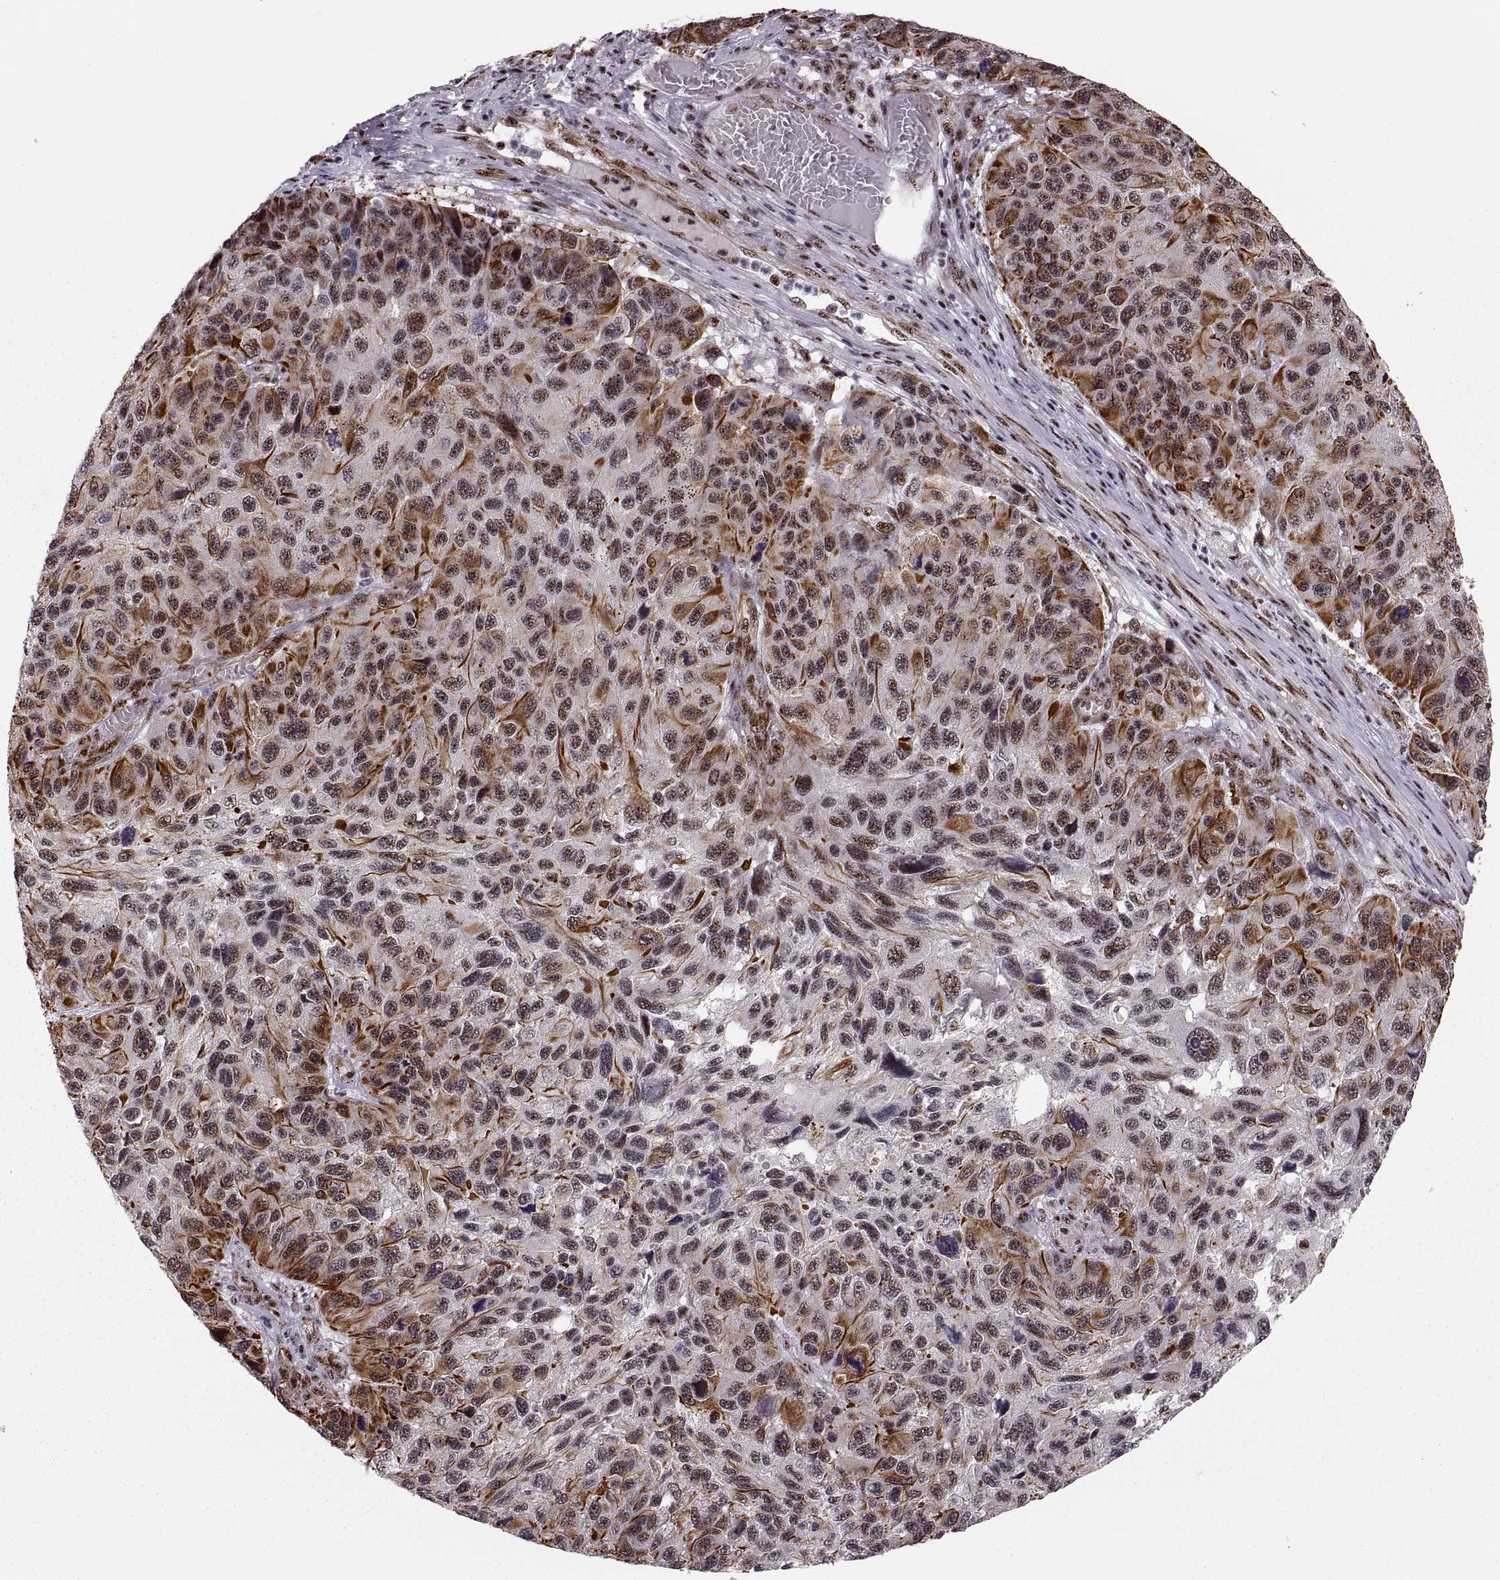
{"staining": {"intensity": "moderate", "quantity": "25%-75%", "location": "nuclear"}, "tissue": "melanoma", "cell_type": "Tumor cells", "image_type": "cancer", "snomed": [{"axis": "morphology", "description": "Malignant melanoma, NOS"}, {"axis": "topography", "description": "Skin"}], "caption": "Malignant melanoma stained with a protein marker demonstrates moderate staining in tumor cells.", "gene": "ZCCHC17", "patient": {"sex": "male", "age": 53}}